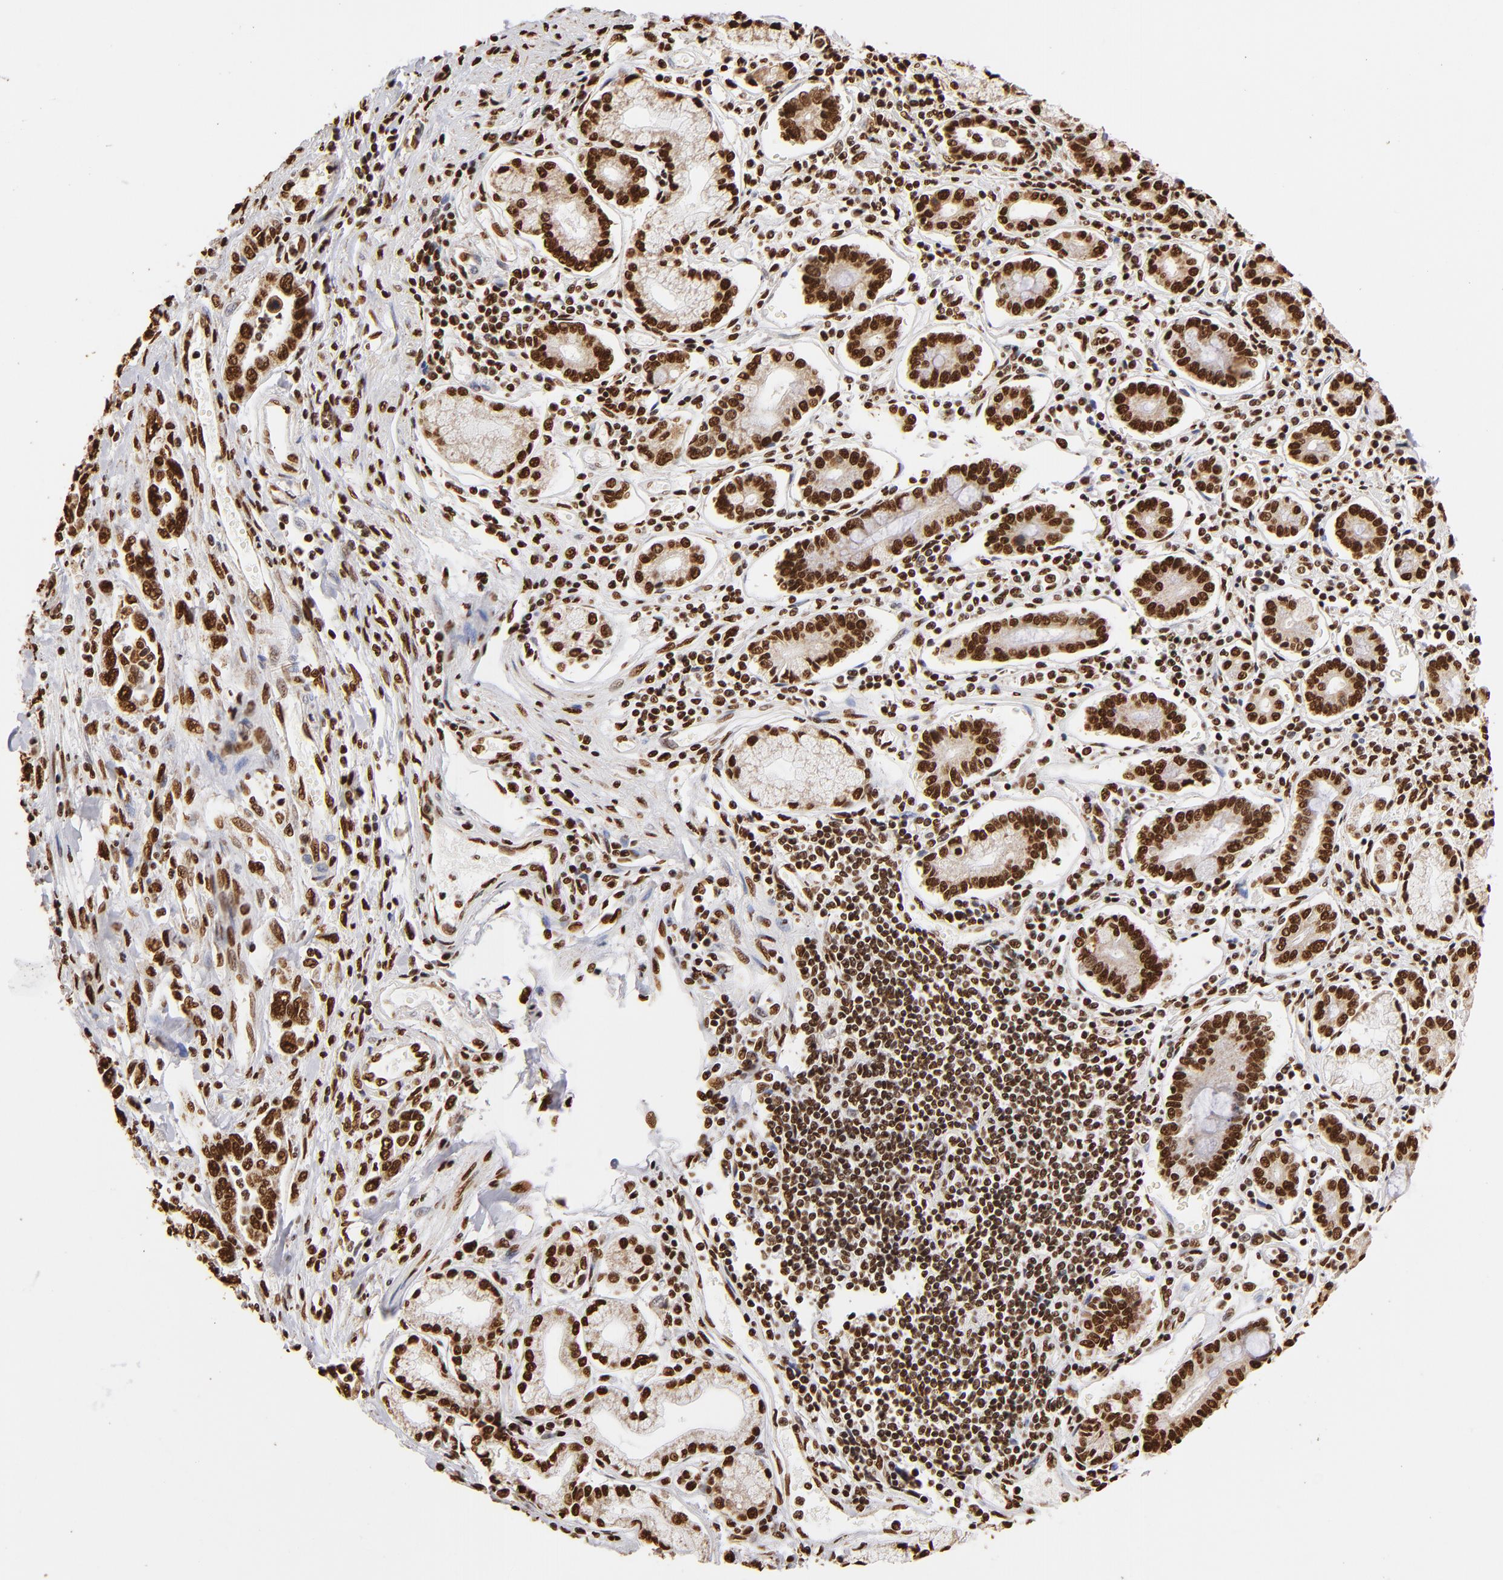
{"staining": {"intensity": "strong", "quantity": ">75%", "location": "nuclear"}, "tissue": "pancreatic cancer", "cell_type": "Tumor cells", "image_type": "cancer", "snomed": [{"axis": "morphology", "description": "Adenocarcinoma, NOS"}, {"axis": "topography", "description": "Pancreas"}], "caption": "Pancreatic cancer (adenocarcinoma) tissue shows strong nuclear positivity in approximately >75% of tumor cells, visualized by immunohistochemistry.", "gene": "ILF3", "patient": {"sex": "female", "age": 57}}